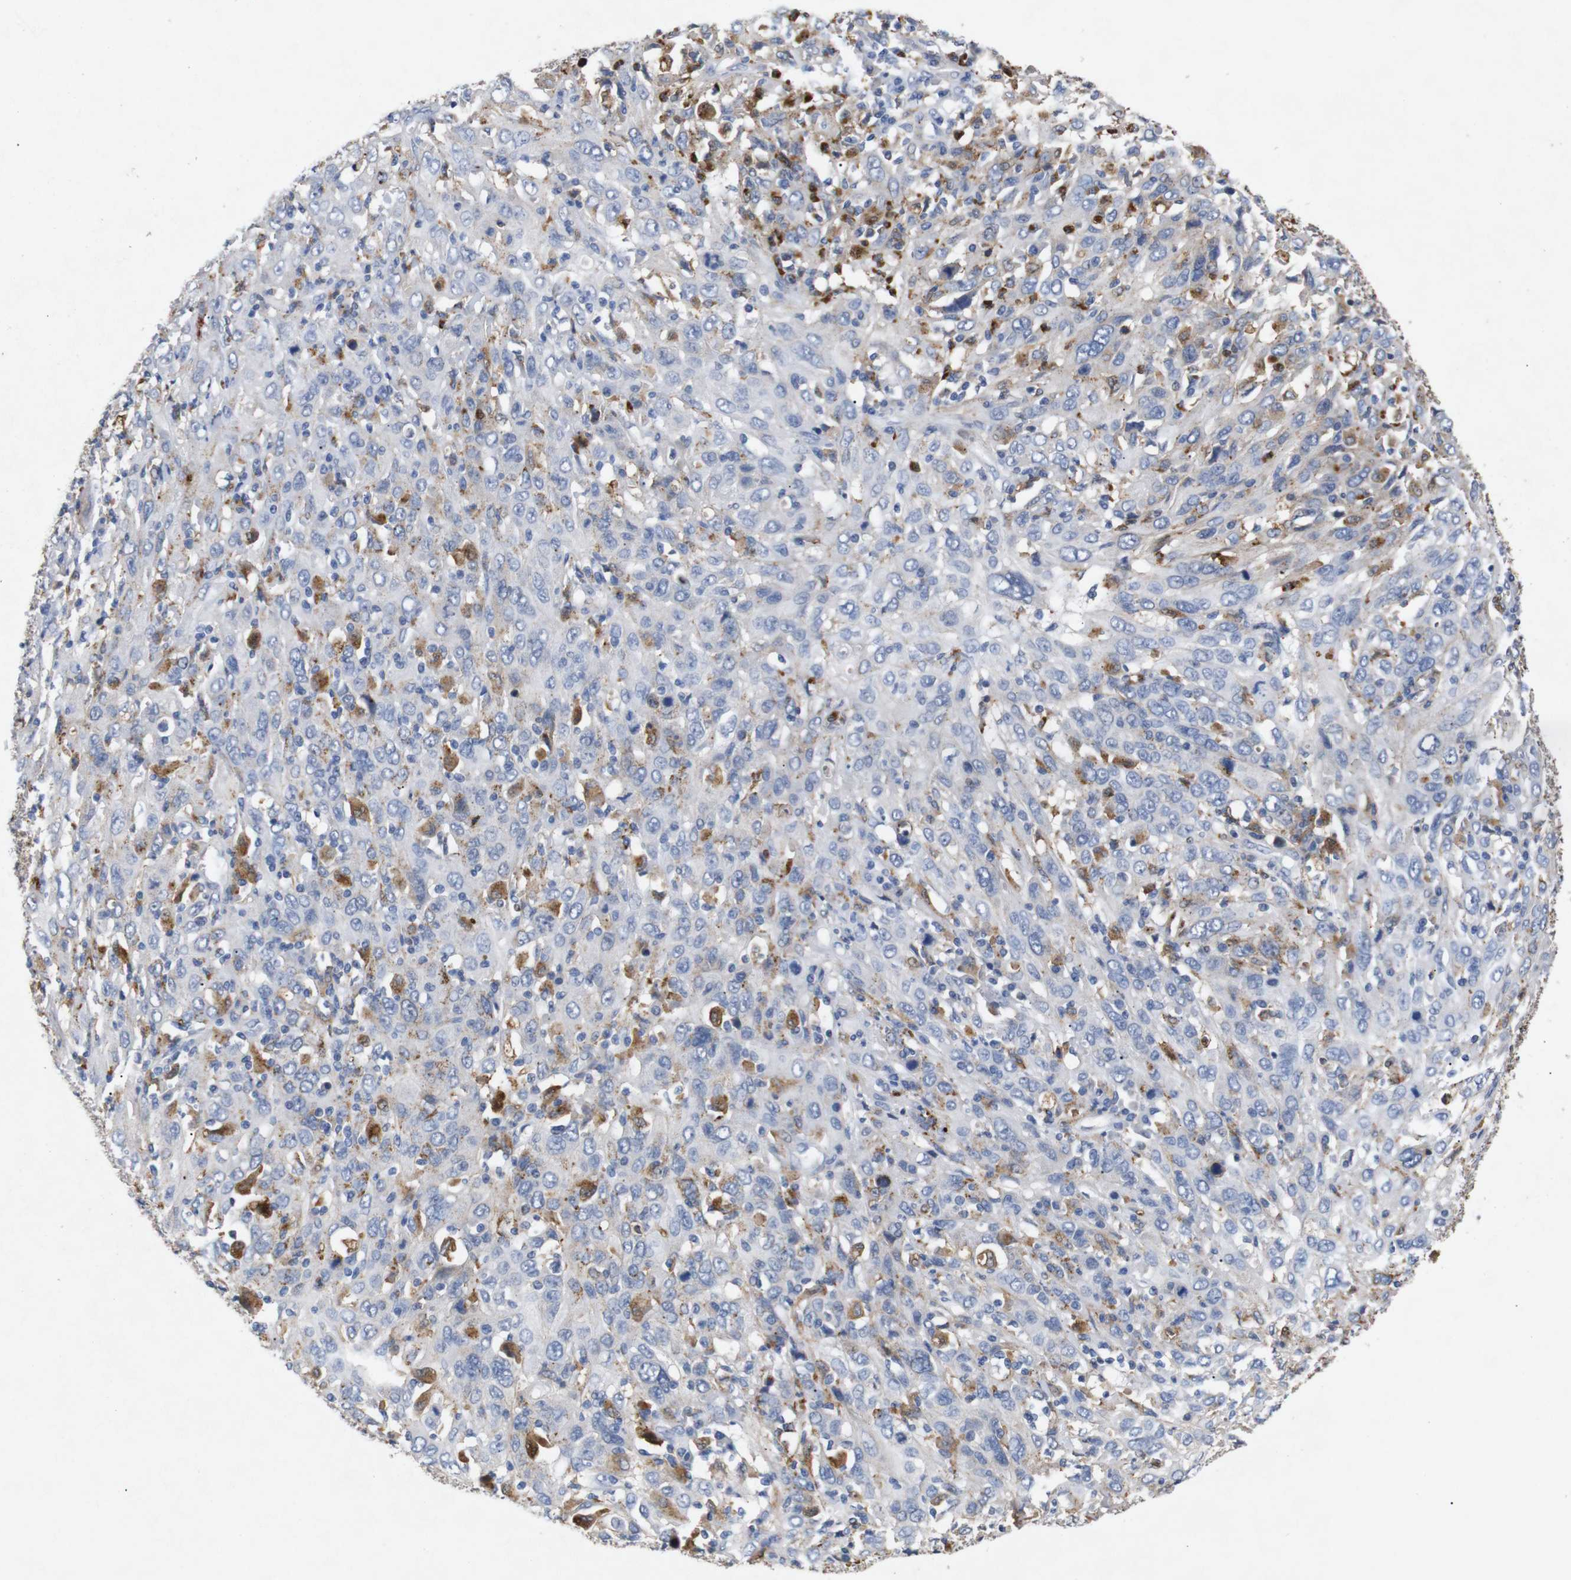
{"staining": {"intensity": "negative", "quantity": "none", "location": "none"}, "tissue": "cervical cancer", "cell_type": "Tumor cells", "image_type": "cancer", "snomed": [{"axis": "morphology", "description": "Squamous cell carcinoma, NOS"}, {"axis": "topography", "description": "Cervix"}], "caption": "This is an IHC photomicrograph of human cervical squamous cell carcinoma. There is no positivity in tumor cells.", "gene": "SDCBP", "patient": {"sex": "female", "age": 46}}